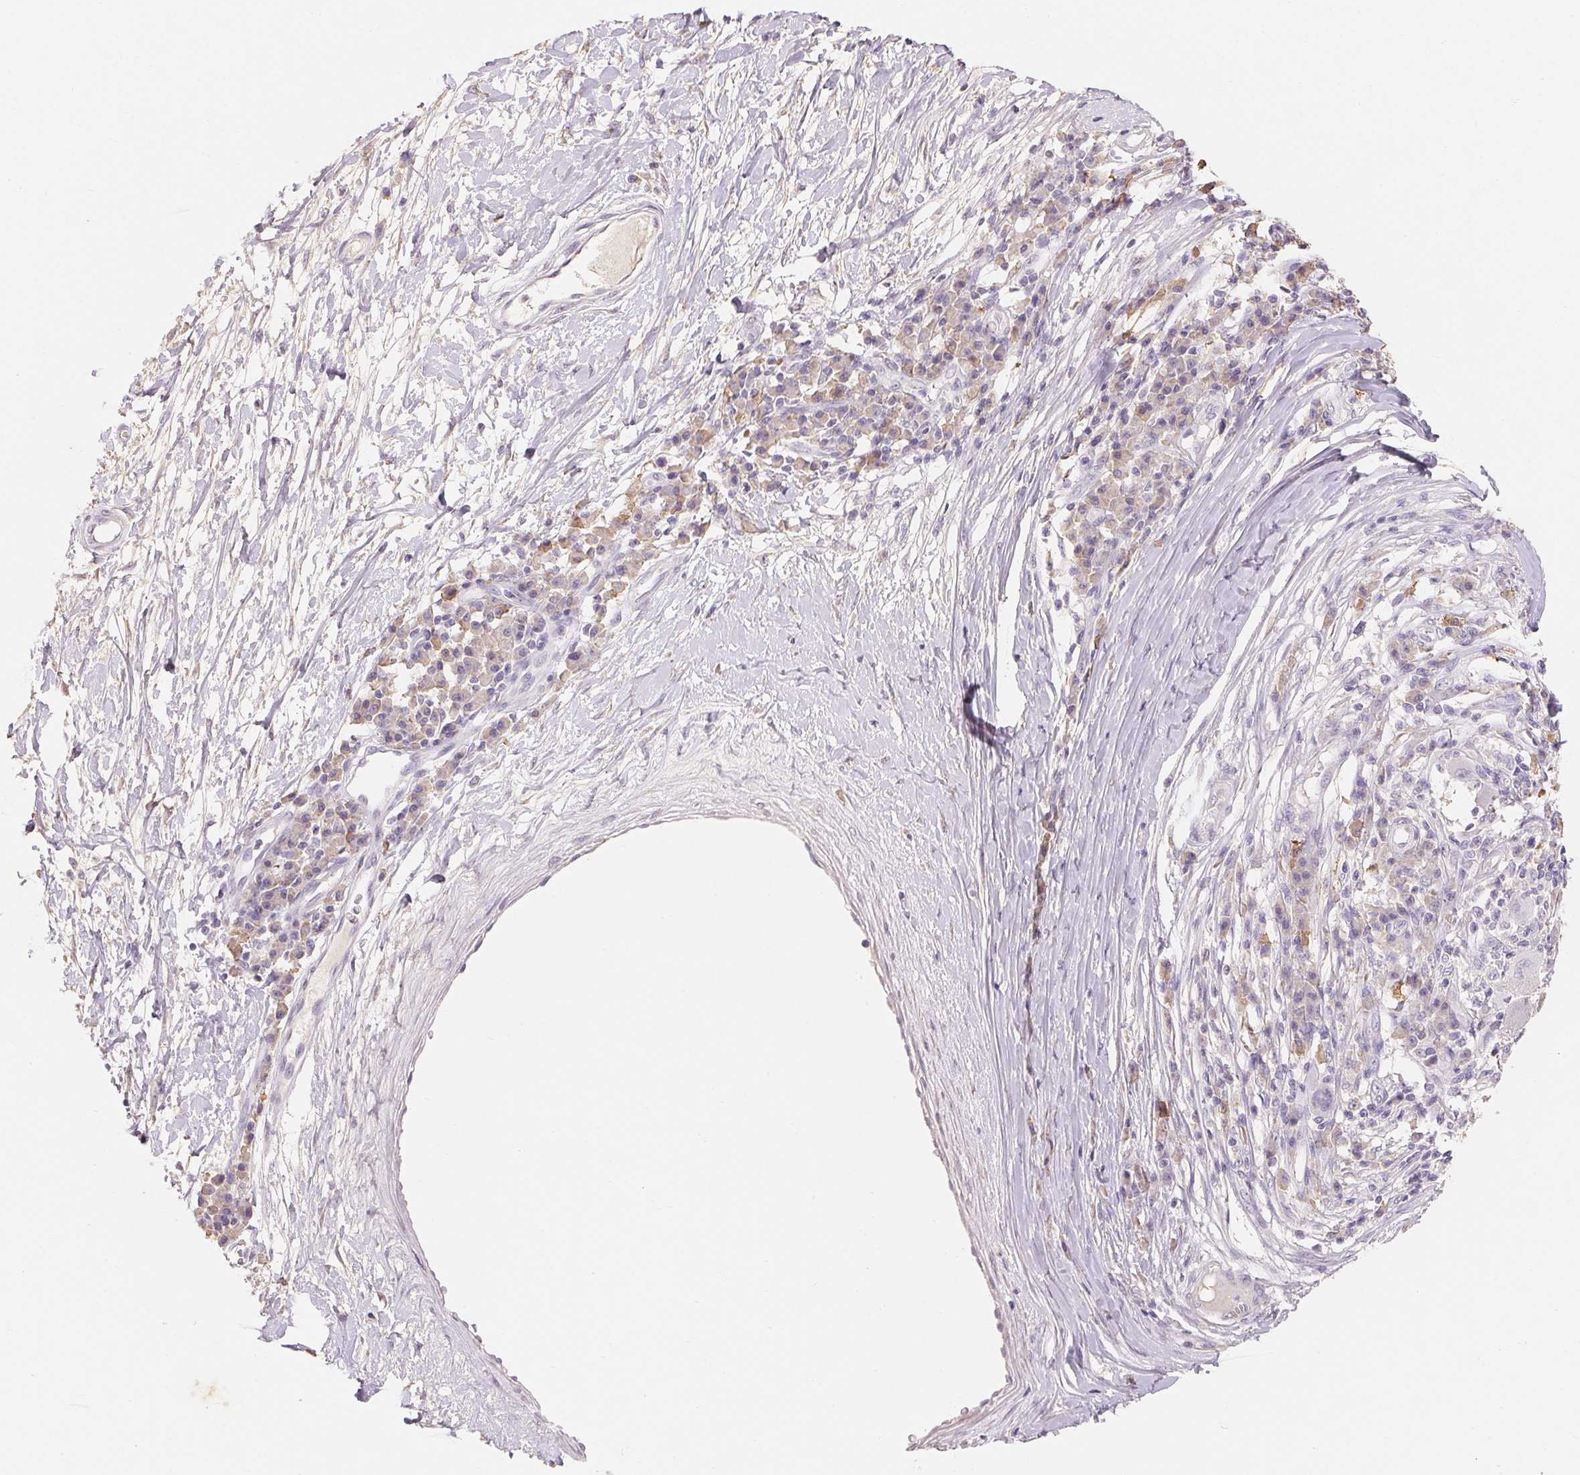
{"staining": {"intensity": "negative", "quantity": "none", "location": "none"}, "tissue": "melanoma", "cell_type": "Tumor cells", "image_type": "cancer", "snomed": [{"axis": "morphology", "description": "Malignant melanoma, NOS"}, {"axis": "topography", "description": "Skin"}], "caption": "A photomicrograph of human melanoma is negative for staining in tumor cells.", "gene": "MAP7D2", "patient": {"sex": "male", "age": 53}}